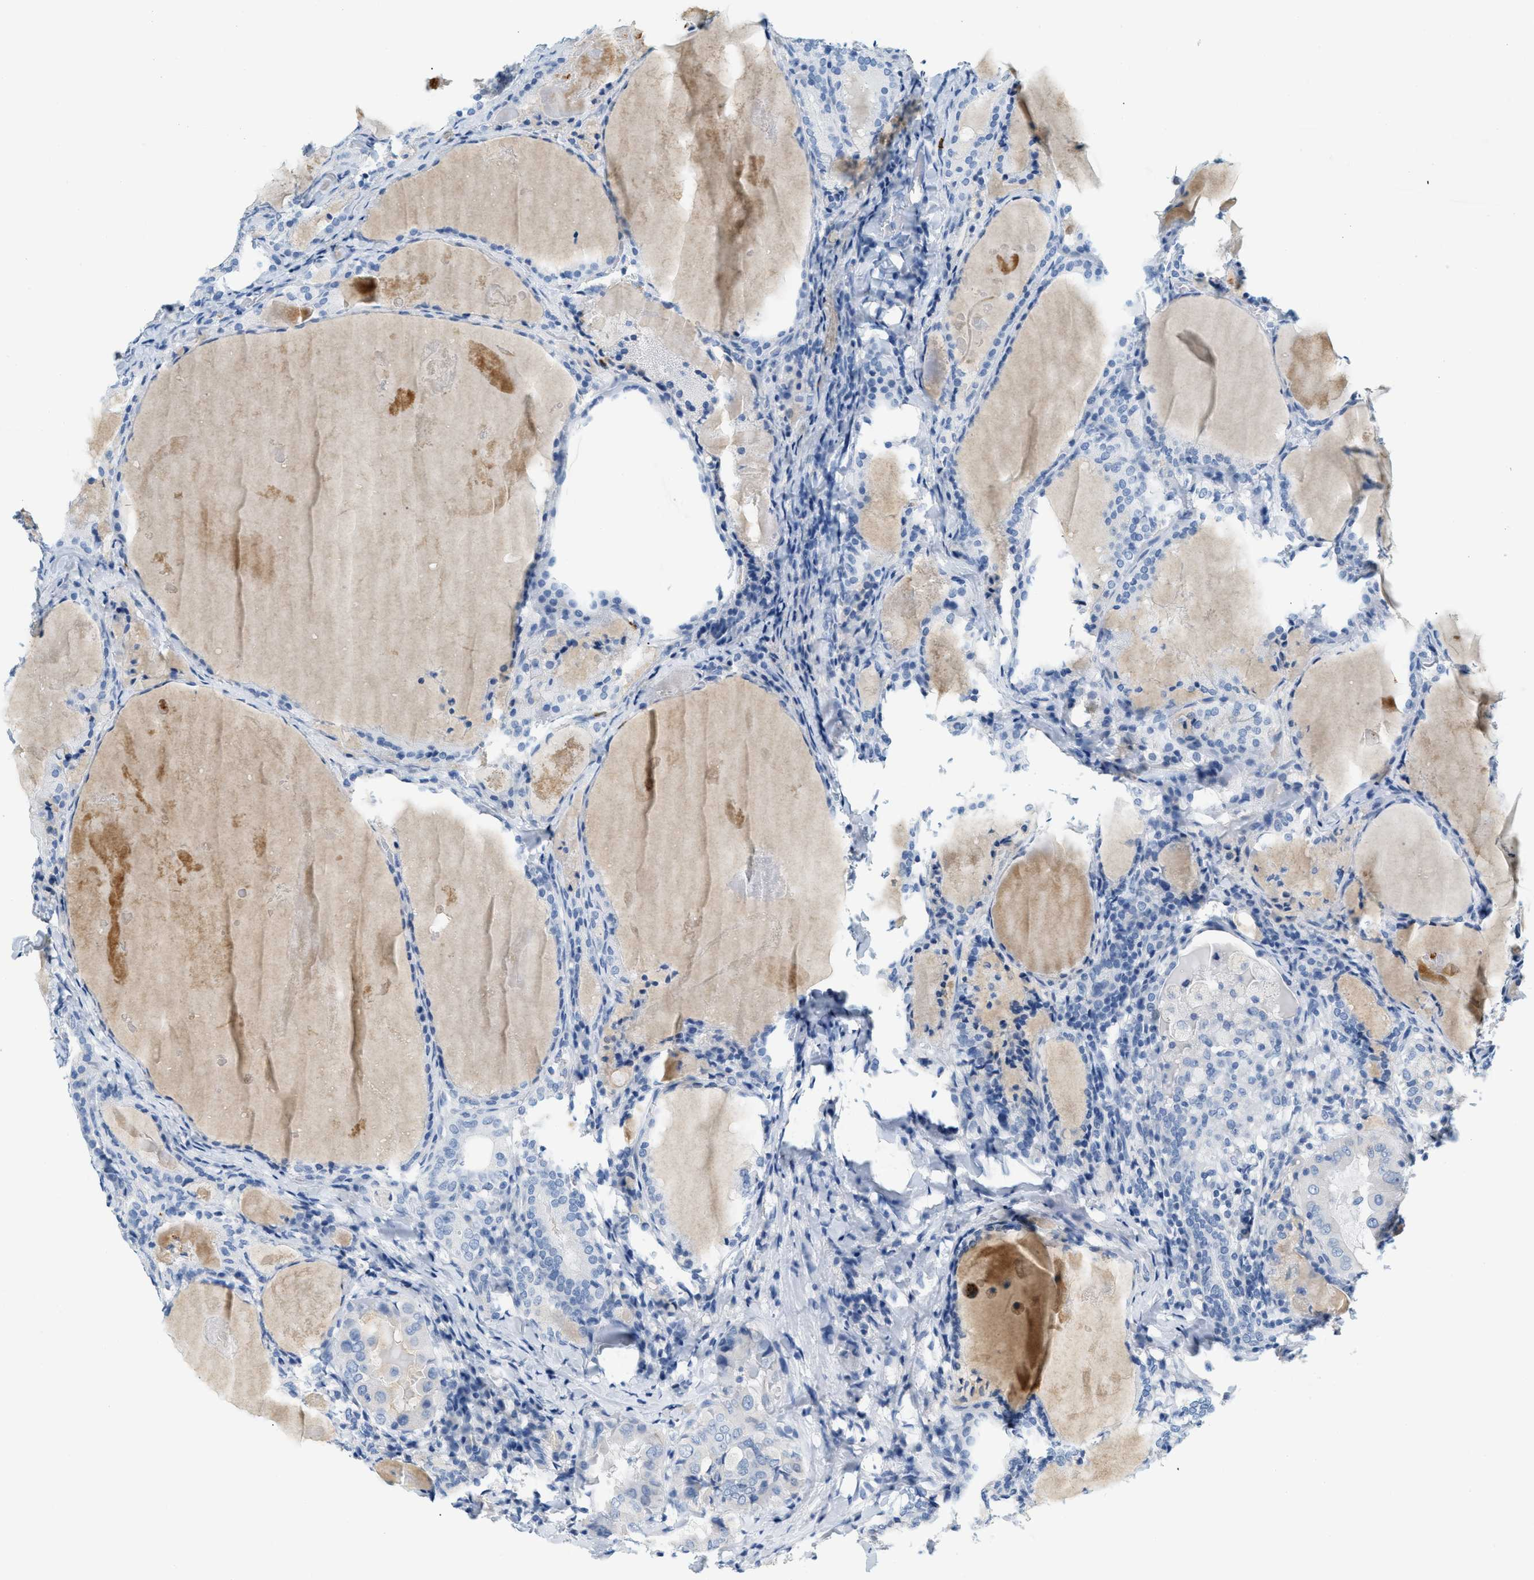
{"staining": {"intensity": "negative", "quantity": "none", "location": "none"}, "tissue": "thyroid cancer", "cell_type": "Tumor cells", "image_type": "cancer", "snomed": [{"axis": "morphology", "description": "Papillary adenocarcinoma, NOS"}, {"axis": "topography", "description": "Thyroid gland"}], "caption": "DAB immunohistochemical staining of papillary adenocarcinoma (thyroid) displays no significant expression in tumor cells.", "gene": "LCN2", "patient": {"sex": "female", "age": 42}}